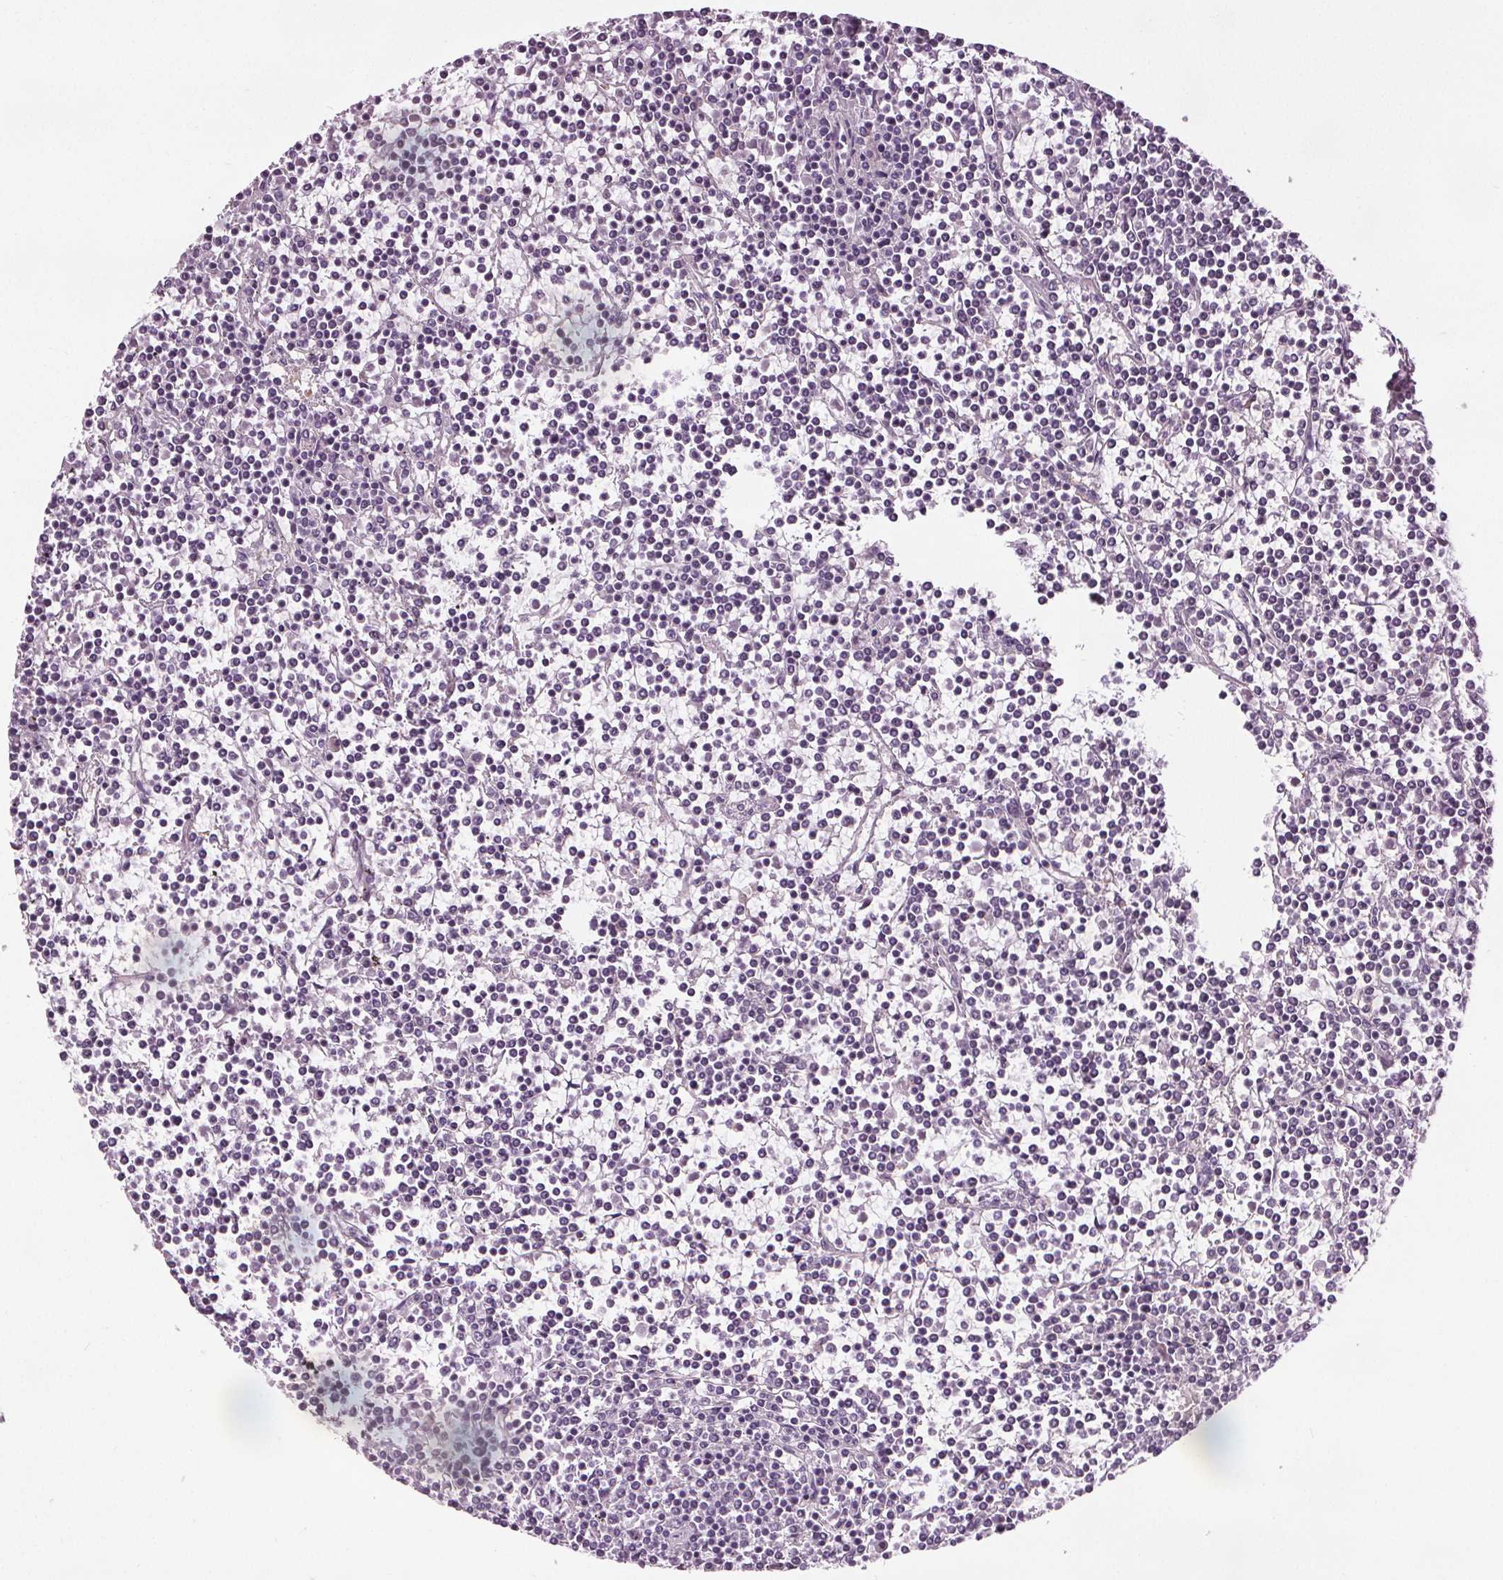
{"staining": {"intensity": "negative", "quantity": "none", "location": "none"}, "tissue": "lymphoma", "cell_type": "Tumor cells", "image_type": "cancer", "snomed": [{"axis": "morphology", "description": "Malignant lymphoma, non-Hodgkin's type, Low grade"}, {"axis": "topography", "description": "Spleen"}], "caption": "Tumor cells are negative for protein expression in human malignant lymphoma, non-Hodgkin's type (low-grade).", "gene": "RASA1", "patient": {"sex": "female", "age": 19}}